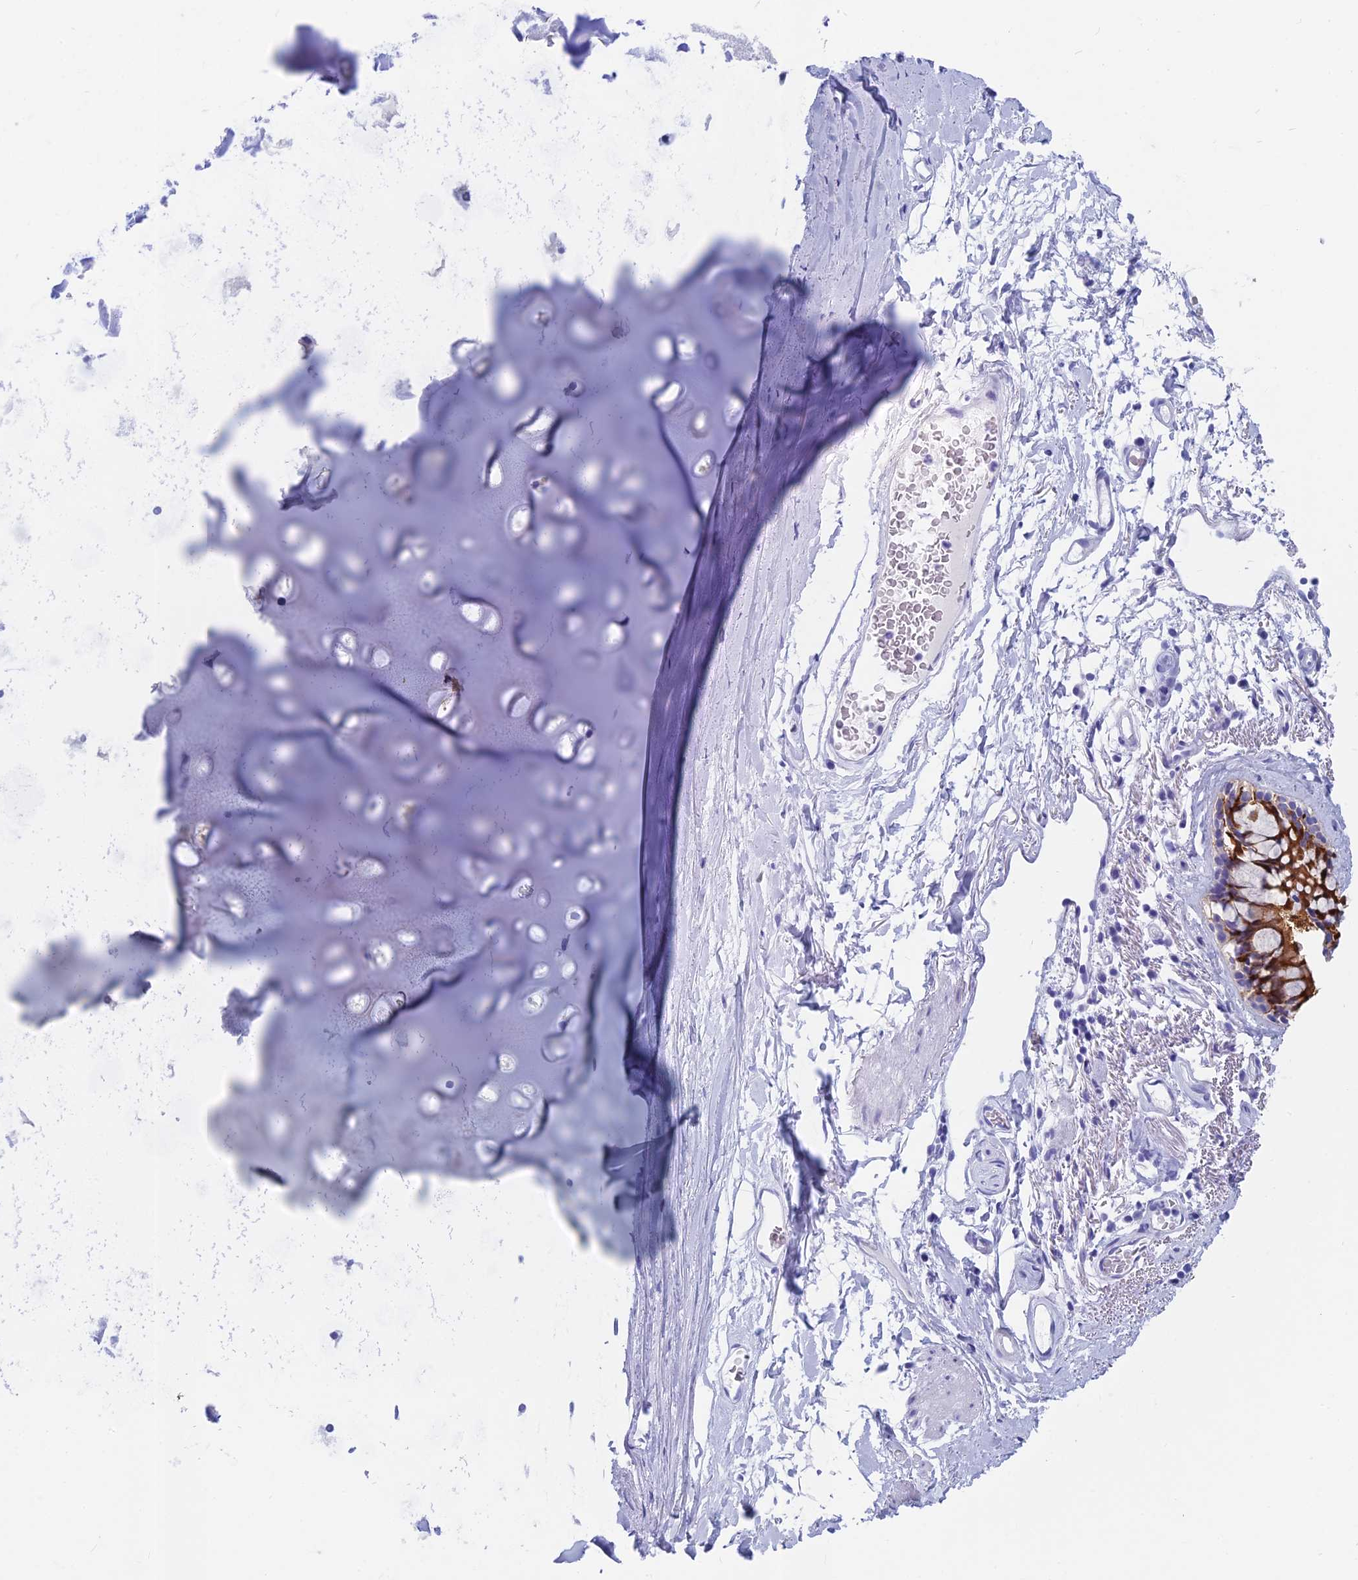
{"staining": {"intensity": "negative", "quantity": "none", "location": "none"}, "tissue": "adipose tissue", "cell_type": "Adipocytes", "image_type": "normal", "snomed": [{"axis": "morphology", "description": "Normal tissue, NOS"}, {"axis": "topography", "description": "Lymph node"}, {"axis": "topography", "description": "Bronchus"}], "caption": "Micrograph shows no protein expression in adipocytes of benign adipose tissue. (DAB immunohistochemistry with hematoxylin counter stain).", "gene": "CAPS", "patient": {"sex": "male", "age": 63}}